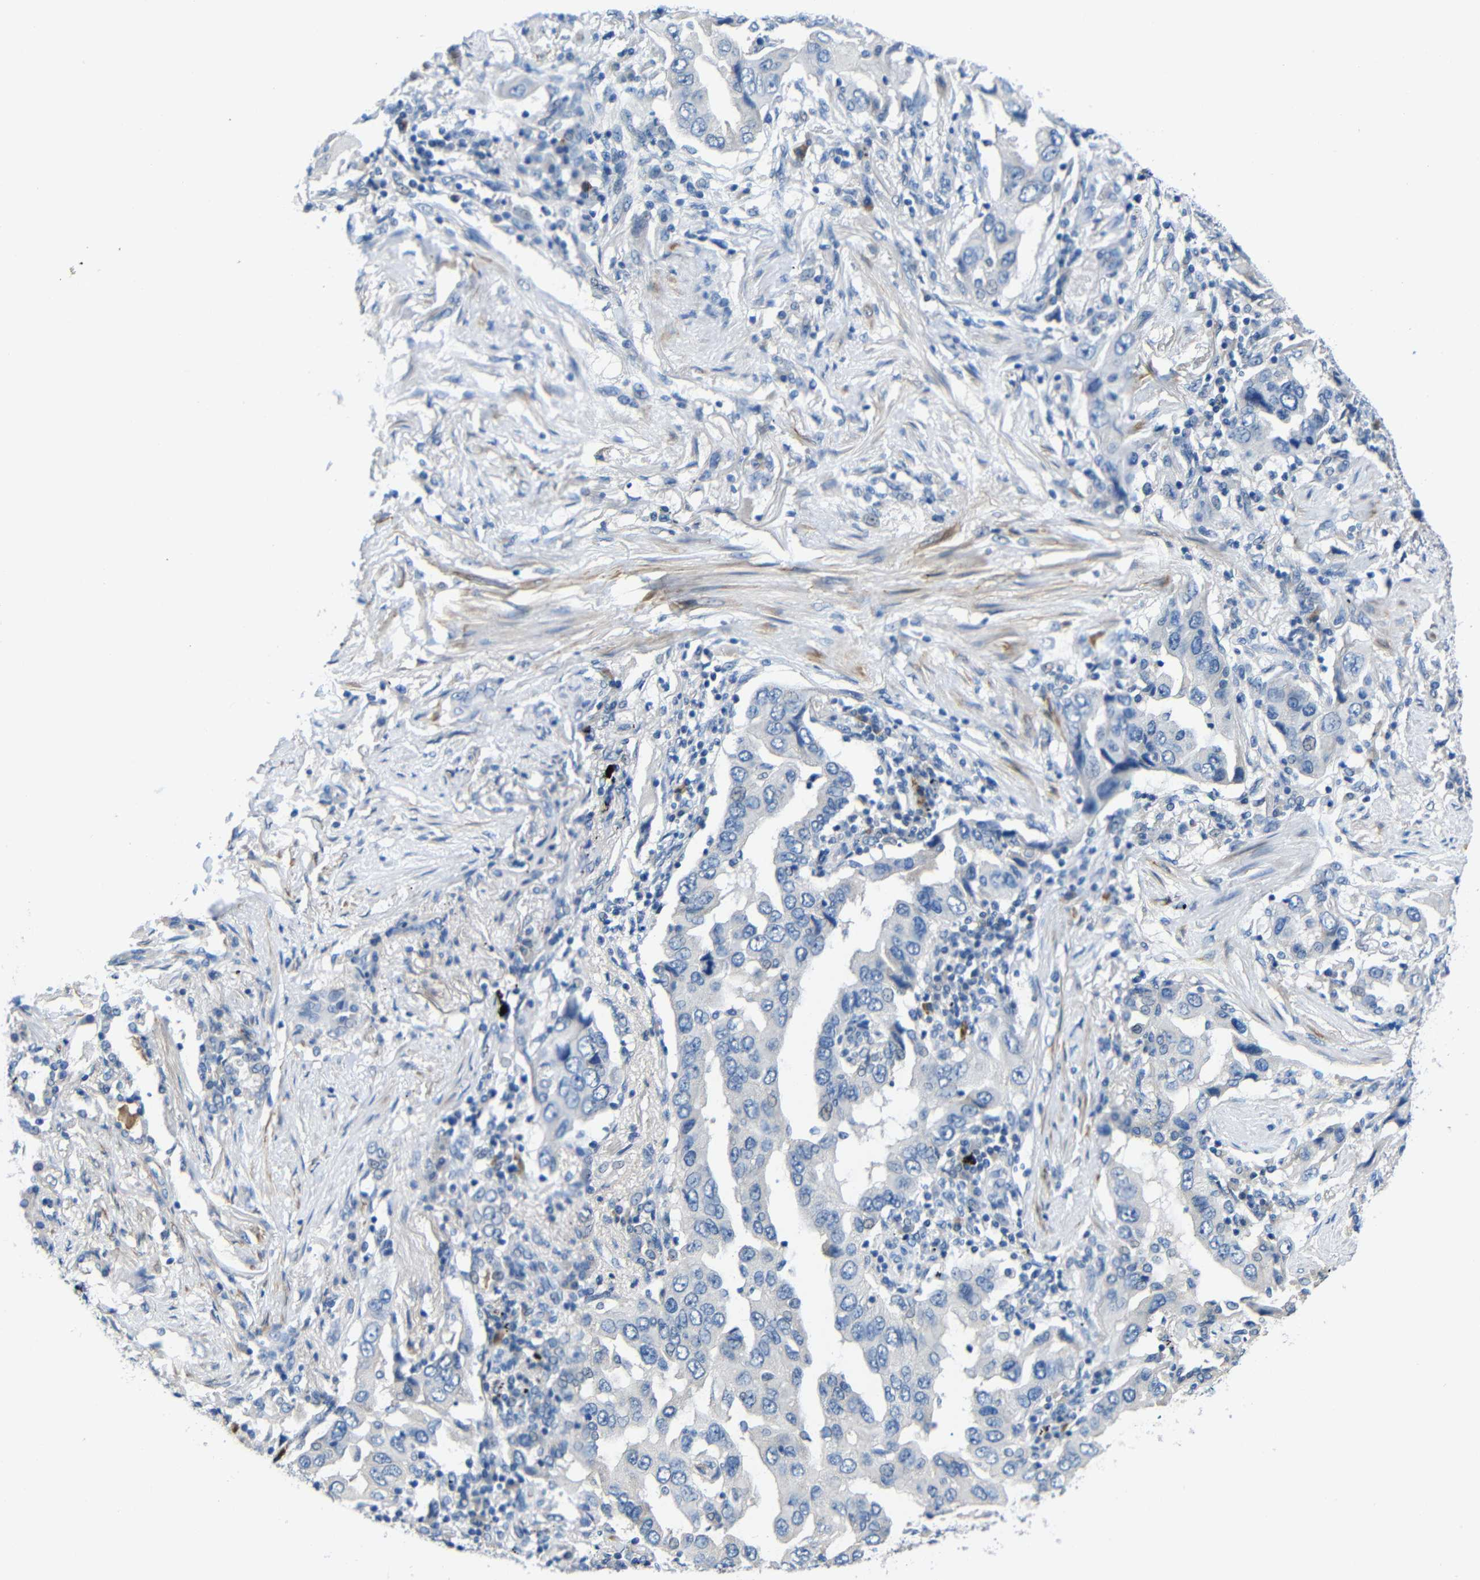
{"staining": {"intensity": "negative", "quantity": "none", "location": "none"}, "tissue": "lung cancer", "cell_type": "Tumor cells", "image_type": "cancer", "snomed": [{"axis": "morphology", "description": "Adenocarcinoma, NOS"}, {"axis": "topography", "description": "Lung"}], "caption": "IHC photomicrograph of neoplastic tissue: human lung cancer stained with DAB (3,3'-diaminobenzidine) exhibits no significant protein positivity in tumor cells.", "gene": "NEGR1", "patient": {"sex": "female", "age": 65}}